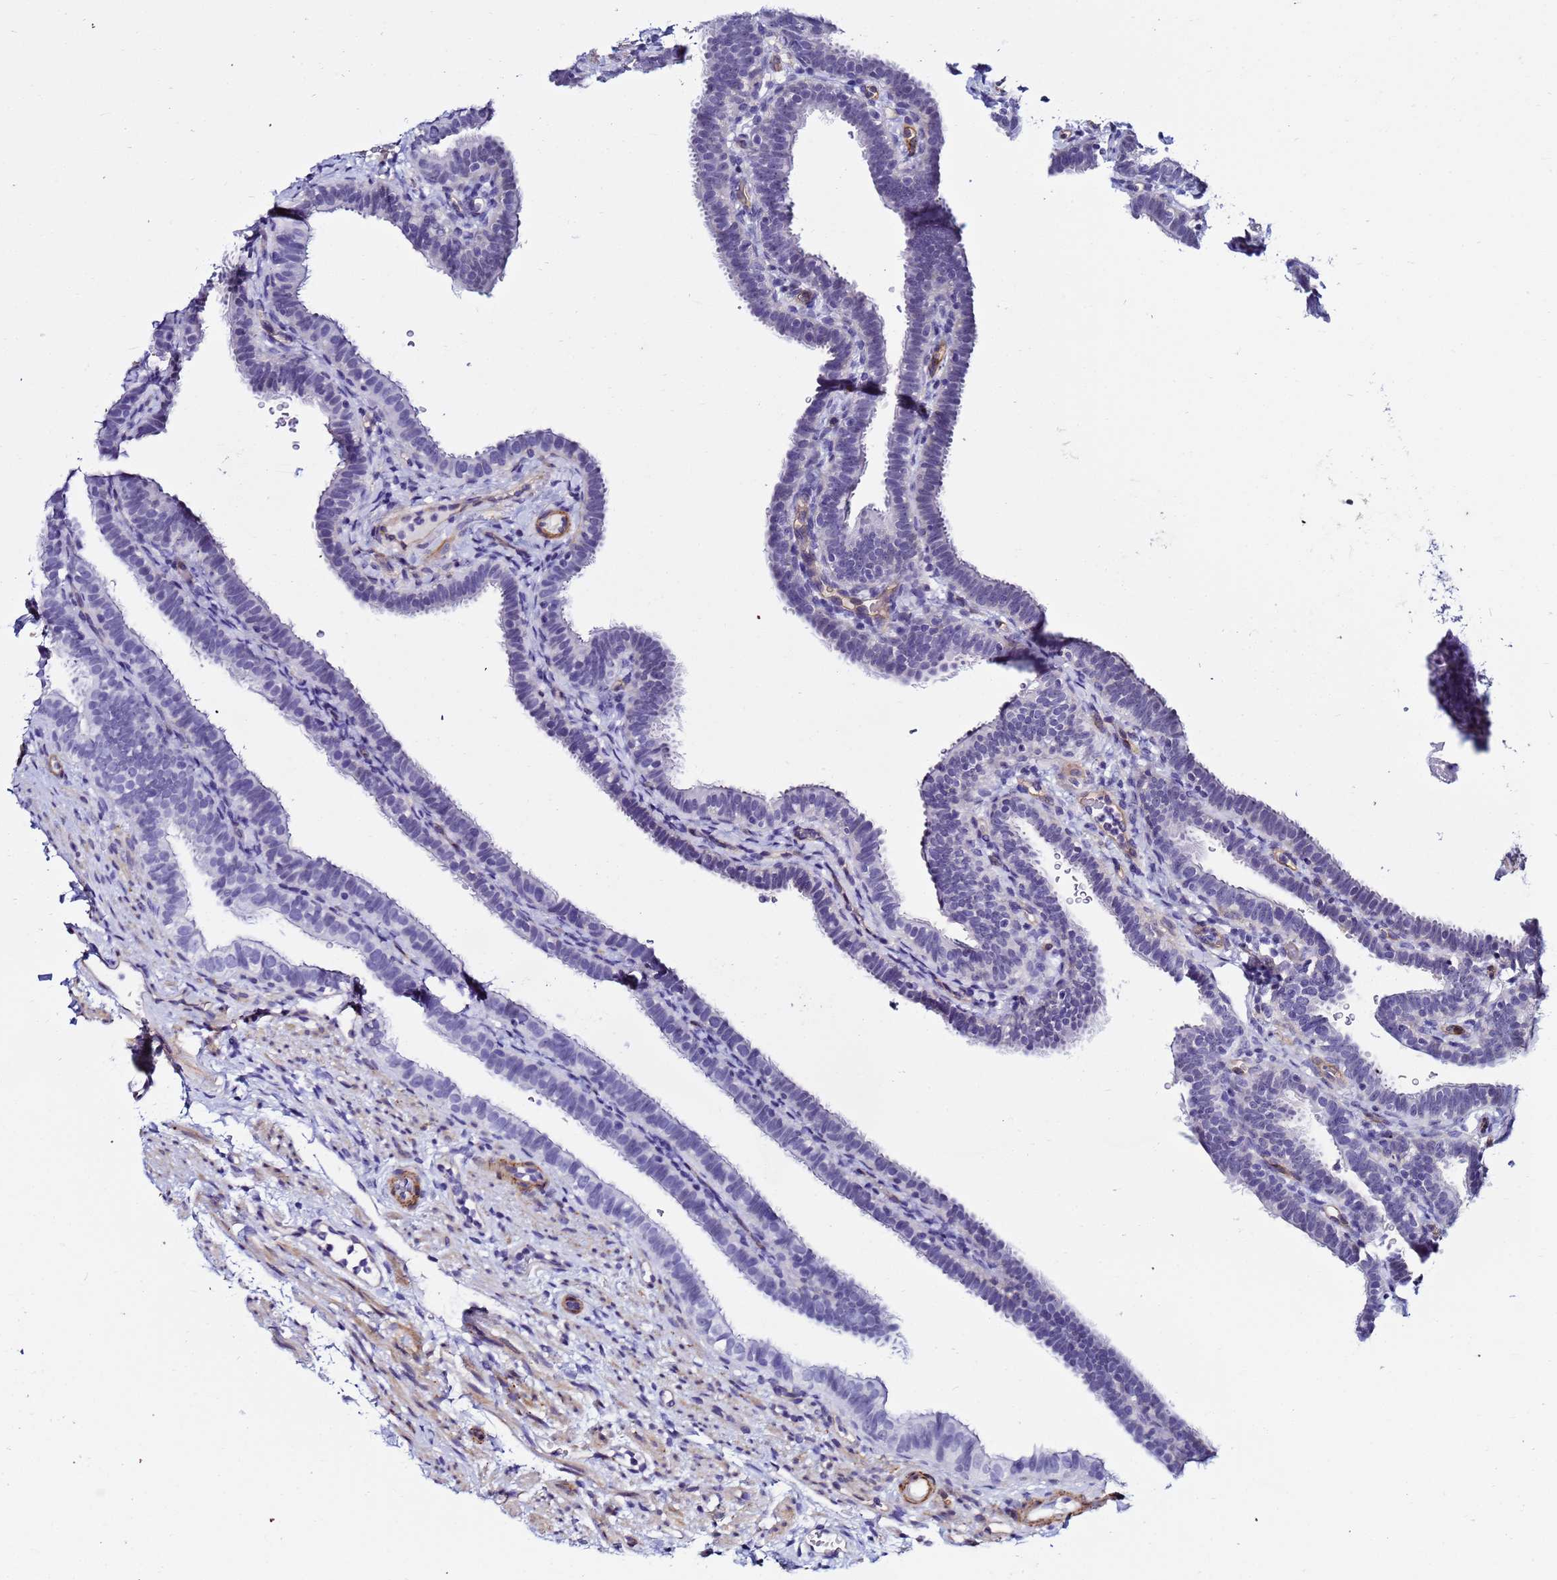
{"staining": {"intensity": "negative", "quantity": "none", "location": "none"}, "tissue": "fallopian tube", "cell_type": "Glandular cells", "image_type": "normal", "snomed": [{"axis": "morphology", "description": "Normal tissue, NOS"}, {"axis": "topography", "description": "Fallopian tube"}], "caption": "Immunohistochemical staining of normal human fallopian tube reveals no significant staining in glandular cells. Brightfield microscopy of immunohistochemistry stained with DAB (brown) and hematoxylin (blue), captured at high magnification.", "gene": "DEFB104A", "patient": {"sex": "female", "age": 41}}